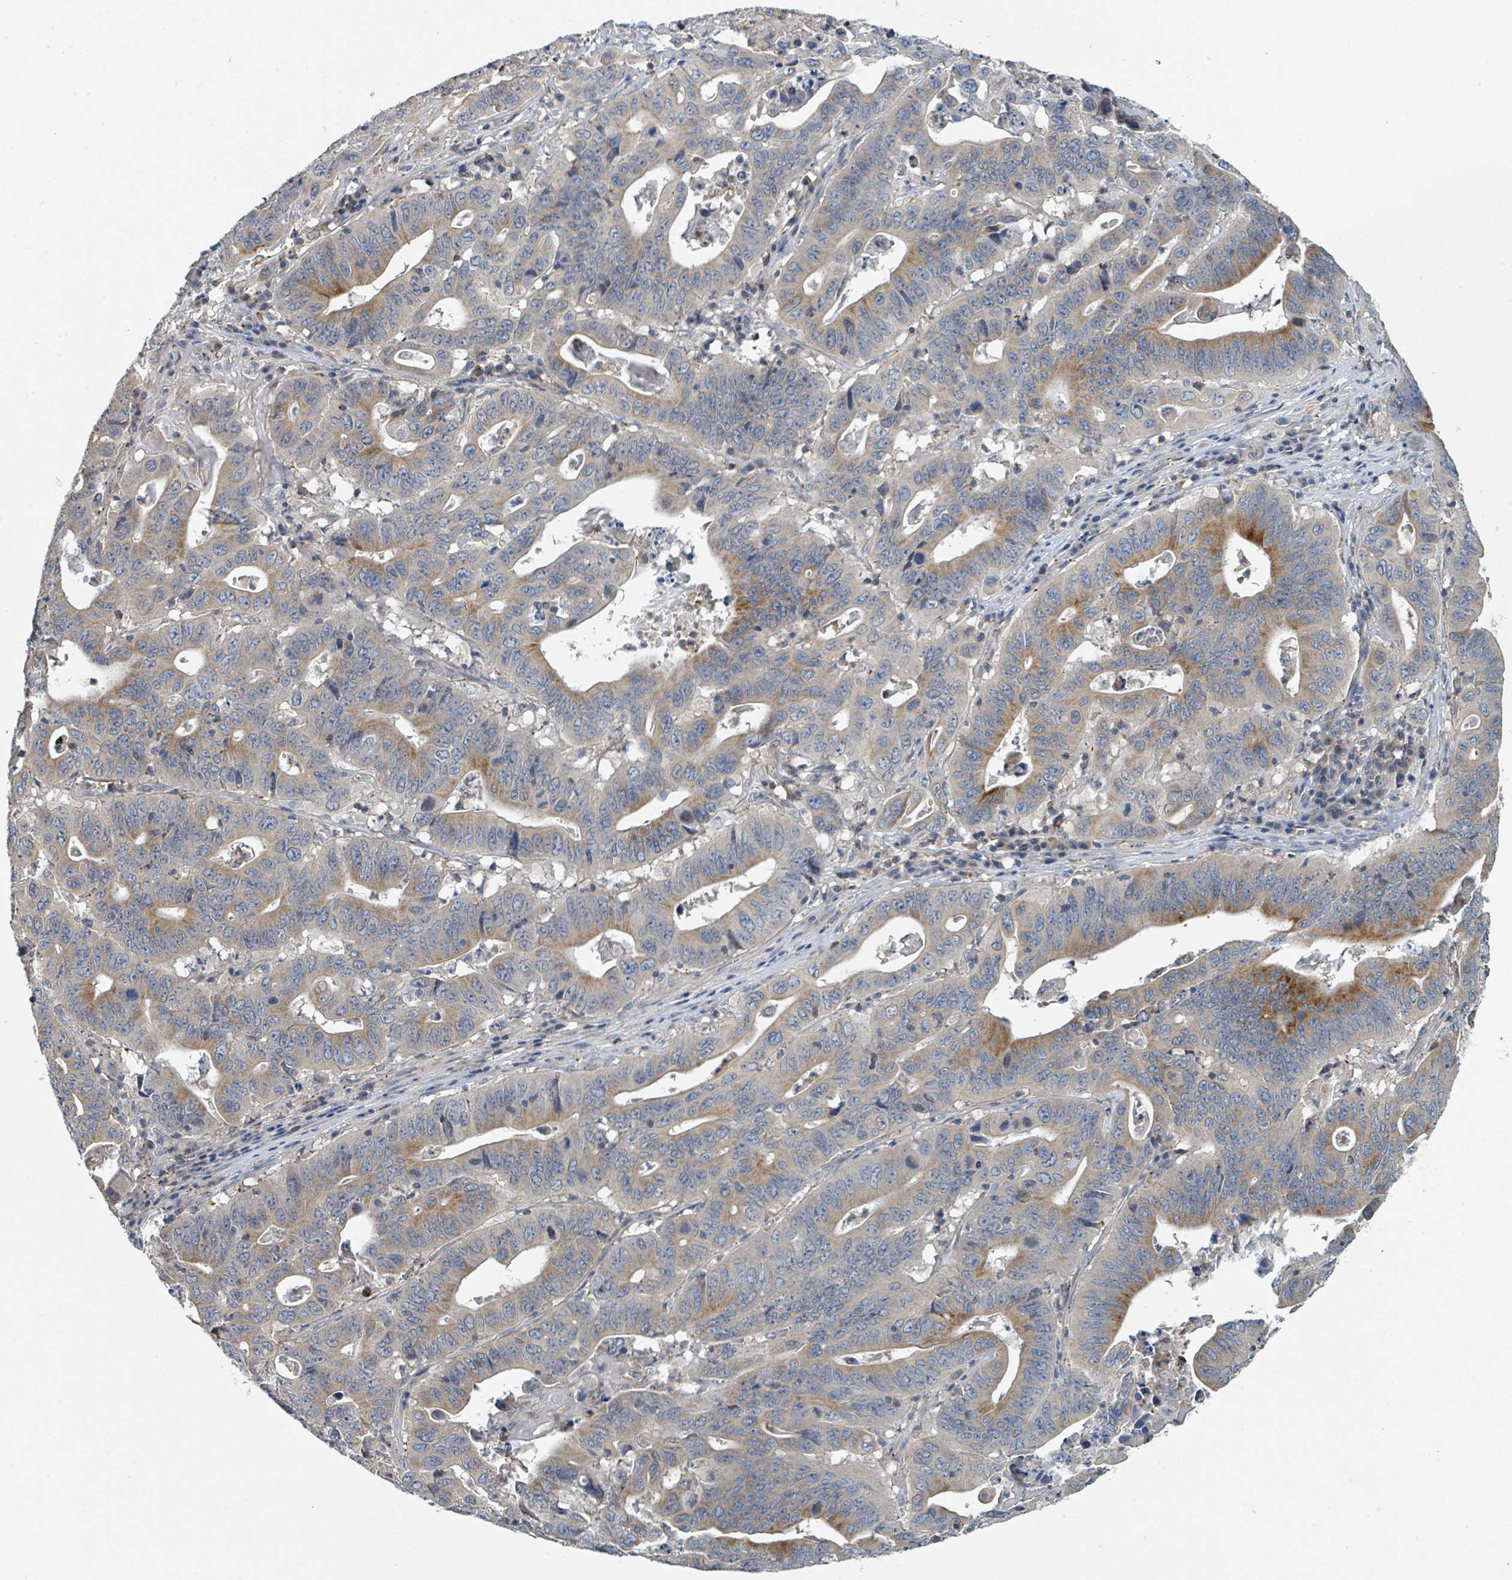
{"staining": {"intensity": "moderate", "quantity": "25%-75%", "location": "cytoplasmic/membranous"}, "tissue": "lung cancer", "cell_type": "Tumor cells", "image_type": "cancer", "snomed": [{"axis": "morphology", "description": "Adenocarcinoma, NOS"}, {"axis": "topography", "description": "Lung"}], "caption": "An image of human lung cancer stained for a protein reveals moderate cytoplasmic/membranous brown staining in tumor cells.", "gene": "LRRC42", "patient": {"sex": "female", "age": 60}}